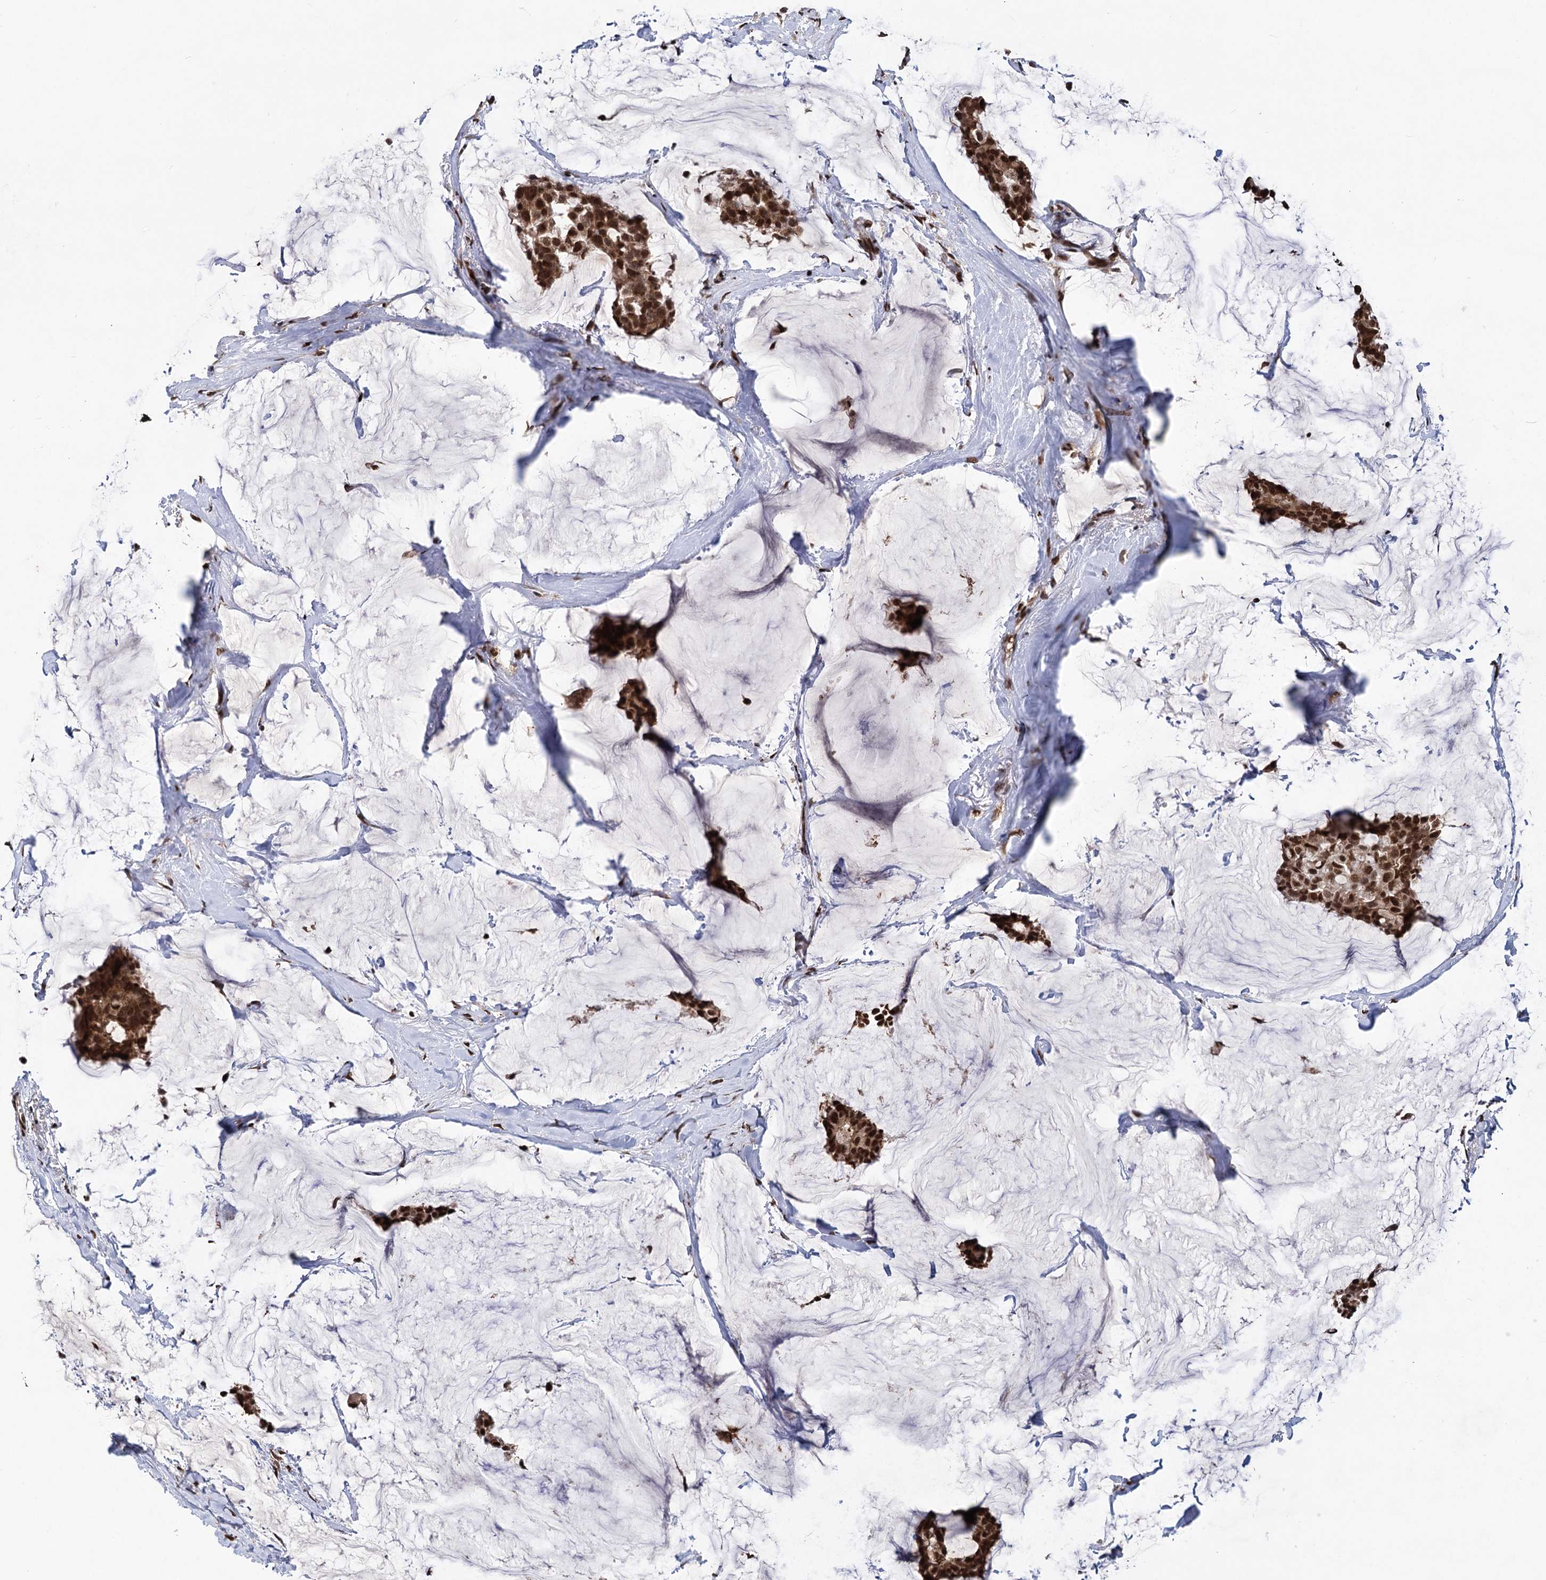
{"staining": {"intensity": "moderate", "quantity": ">75%", "location": "cytoplasmic/membranous,nuclear"}, "tissue": "breast cancer", "cell_type": "Tumor cells", "image_type": "cancer", "snomed": [{"axis": "morphology", "description": "Duct carcinoma"}, {"axis": "topography", "description": "Breast"}], "caption": "This is a histology image of immunohistochemistry staining of breast cancer (intraductal carcinoma), which shows moderate staining in the cytoplasmic/membranous and nuclear of tumor cells.", "gene": "MESD", "patient": {"sex": "female", "age": 93}}